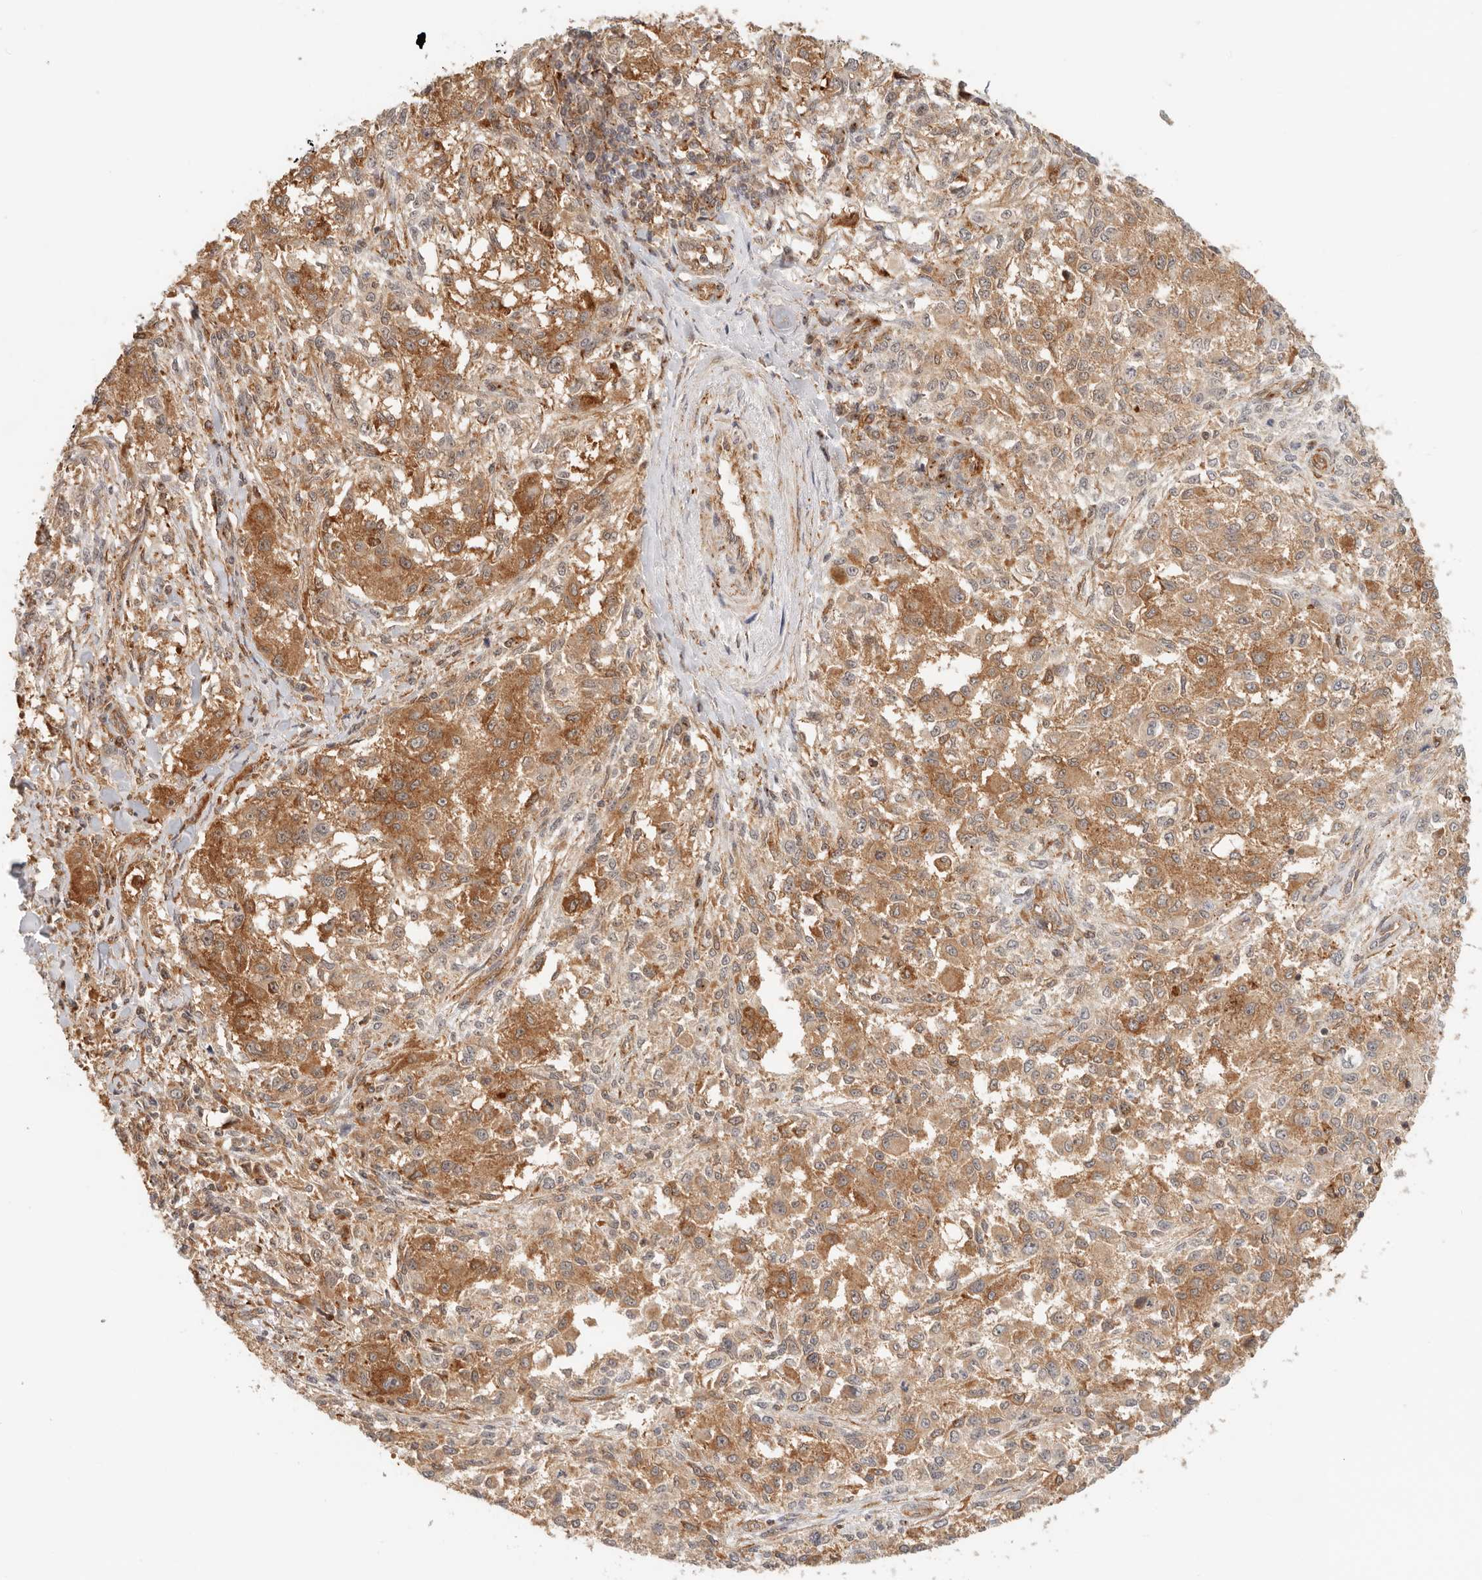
{"staining": {"intensity": "moderate", "quantity": ">75%", "location": "cytoplasmic/membranous"}, "tissue": "melanoma", "cell_type": "Tumor cells", "image_type": "cancer", "snomed": [{"axis": "morphology", "description": "Necrosis, NOS"}, {"axis": "morphology", "description": "Malignant melanoma, NOS"}, {"axis": "topography", "description": "Skin"}], "caption": "Moderate cytoplasmic/membranous staining for a protein is identified in about >75% of tumor cells of melanoma using immunohistochemistry.", "gene": "HEXD", "patient": {"sex": "female", "age": 87}}